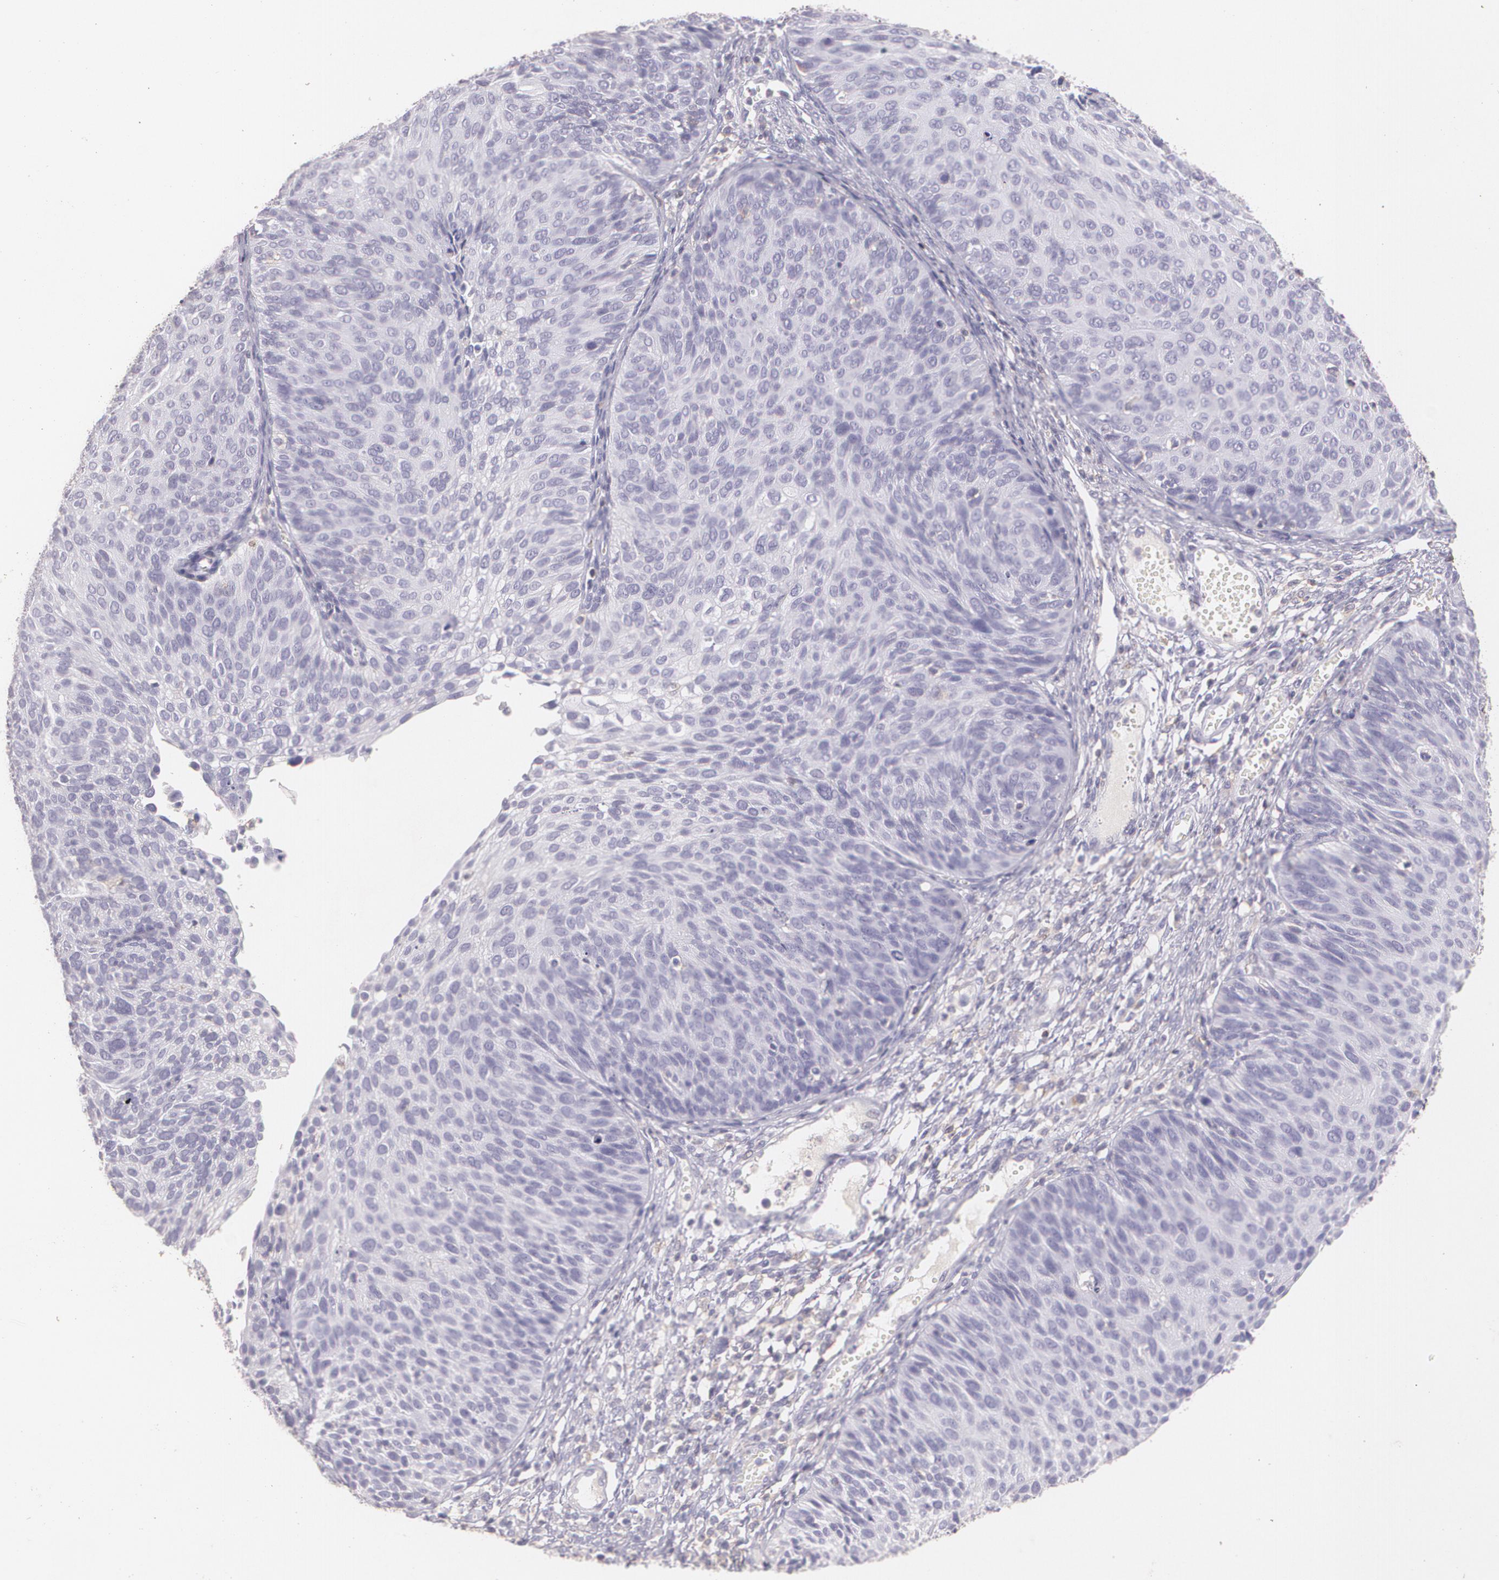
{"staining": {"intensity": "negative", "quantity": "none", "location": "none"}, "tissue": "cervical cancer", "cell_type": "Tumor cells", "image_type": "cancer", "snomed": [{"axis": "morphology", "description": "Squamous cell carcinoma, NOS"}, {"axis": "topography", "description": "Cervix"}], "caption": "Immunohistochemistry photomicrograph of neoplastic tissue: cervical cancer (squamous cell carcinoma) stained with DAB demonstrates no significant protein staining in tumor cells.", "gene": "TGFBR1", "patient": {"sex": "female", "age": 34}}